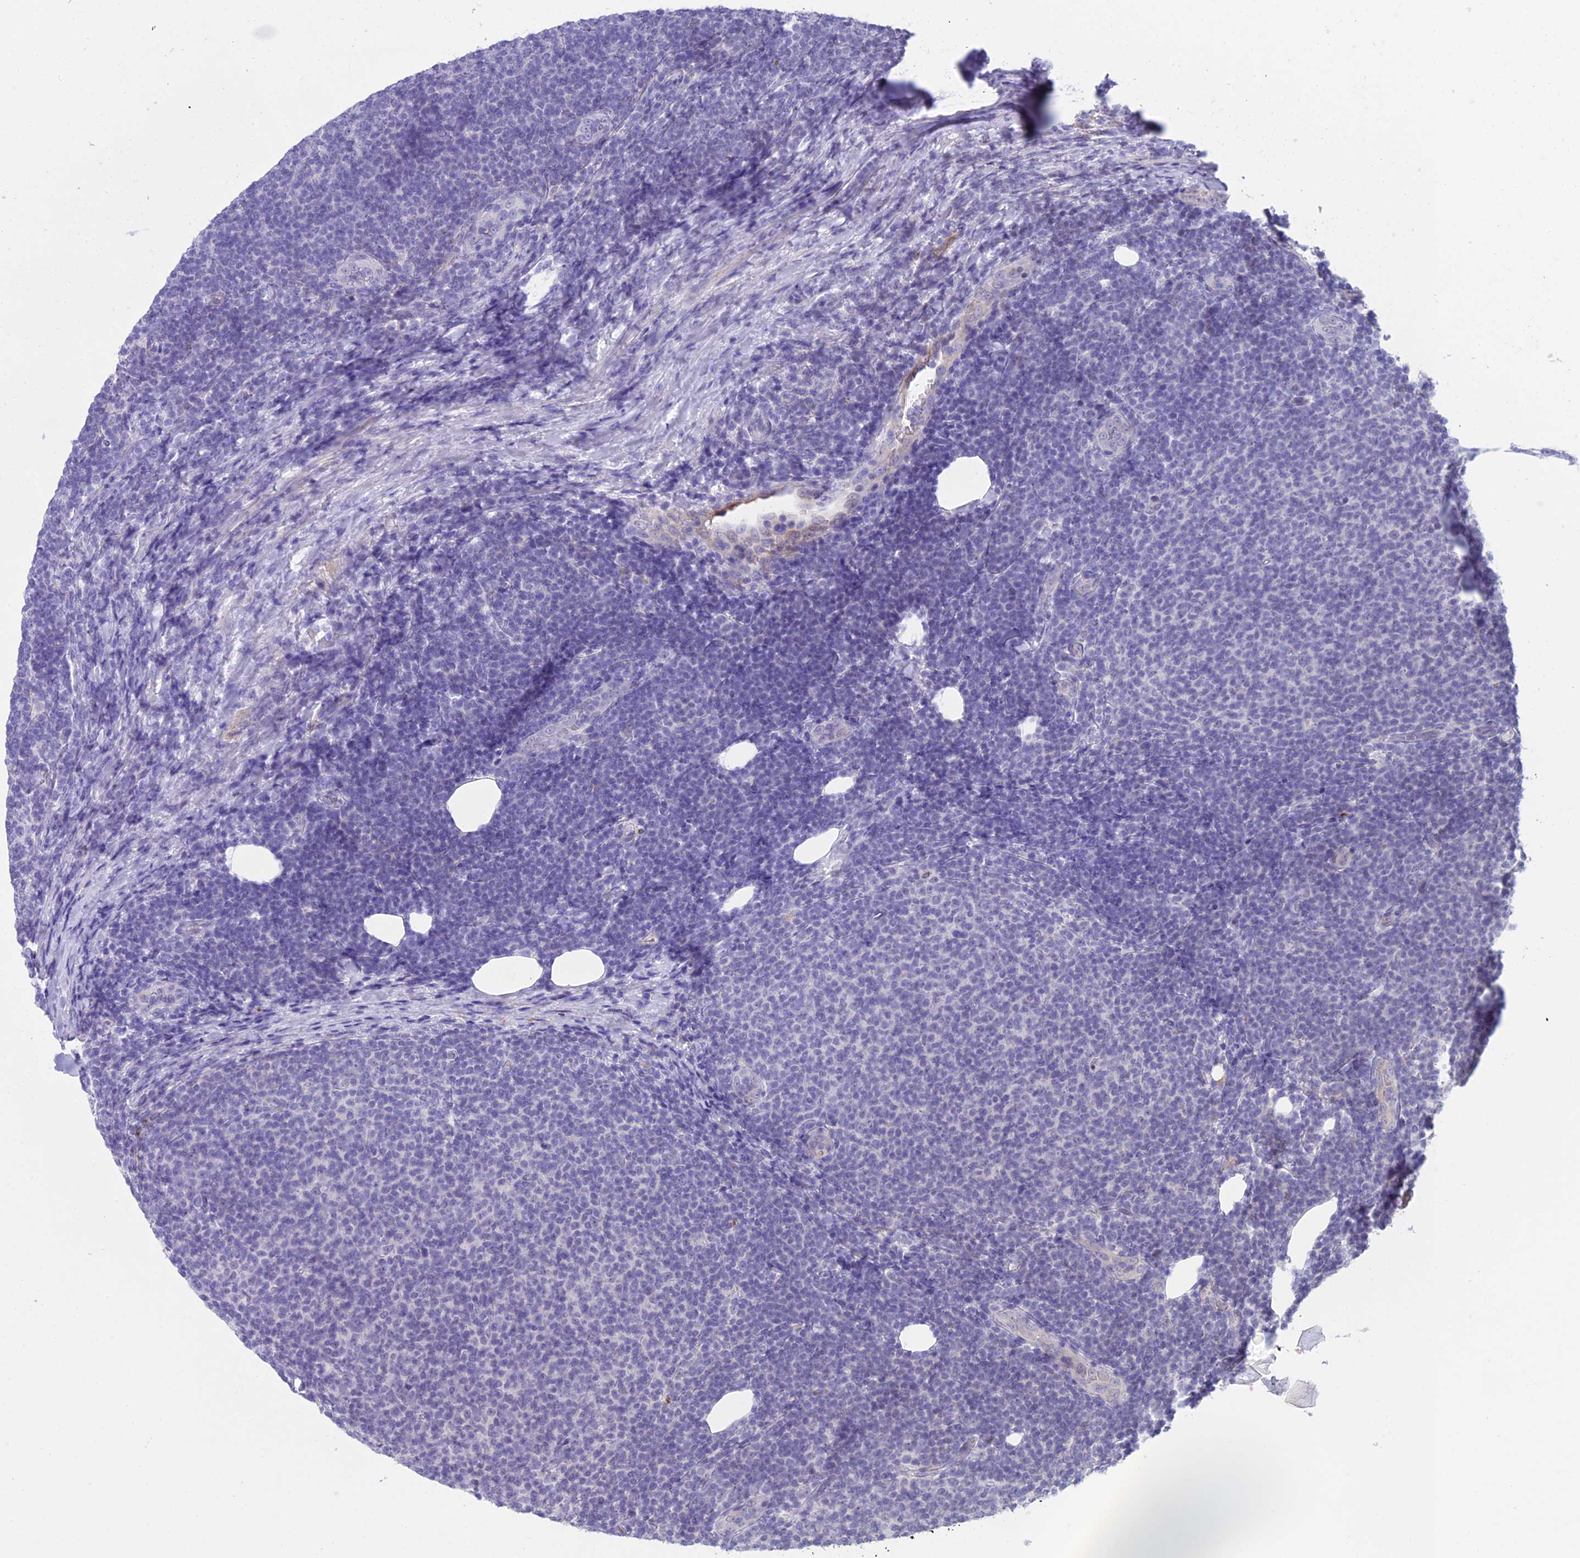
{"staining": {"intensity": "negative", "quantity": "none", "location": "none"}, "tissue": "lymphoma", "cell_type": "Tumor cells", "image_type": "cancer", "snomed": [{"axis": "morphology", "description": "Malignant lymphoma, non-Hodgkin's type, Low grade"}, {"axis": "topography", "description": "Lymph node"}], "caption": "DAB (3,3'-diaminobenzidine) immunohistochemical staining of human malignant lymphoma, non-Hodgkin's type (low-grade) displays no significant expression in tumor cells. Nuclei are stained in blue.", "gene": "CC2D2A", "patient": {"sex": "male", "age": 66}}